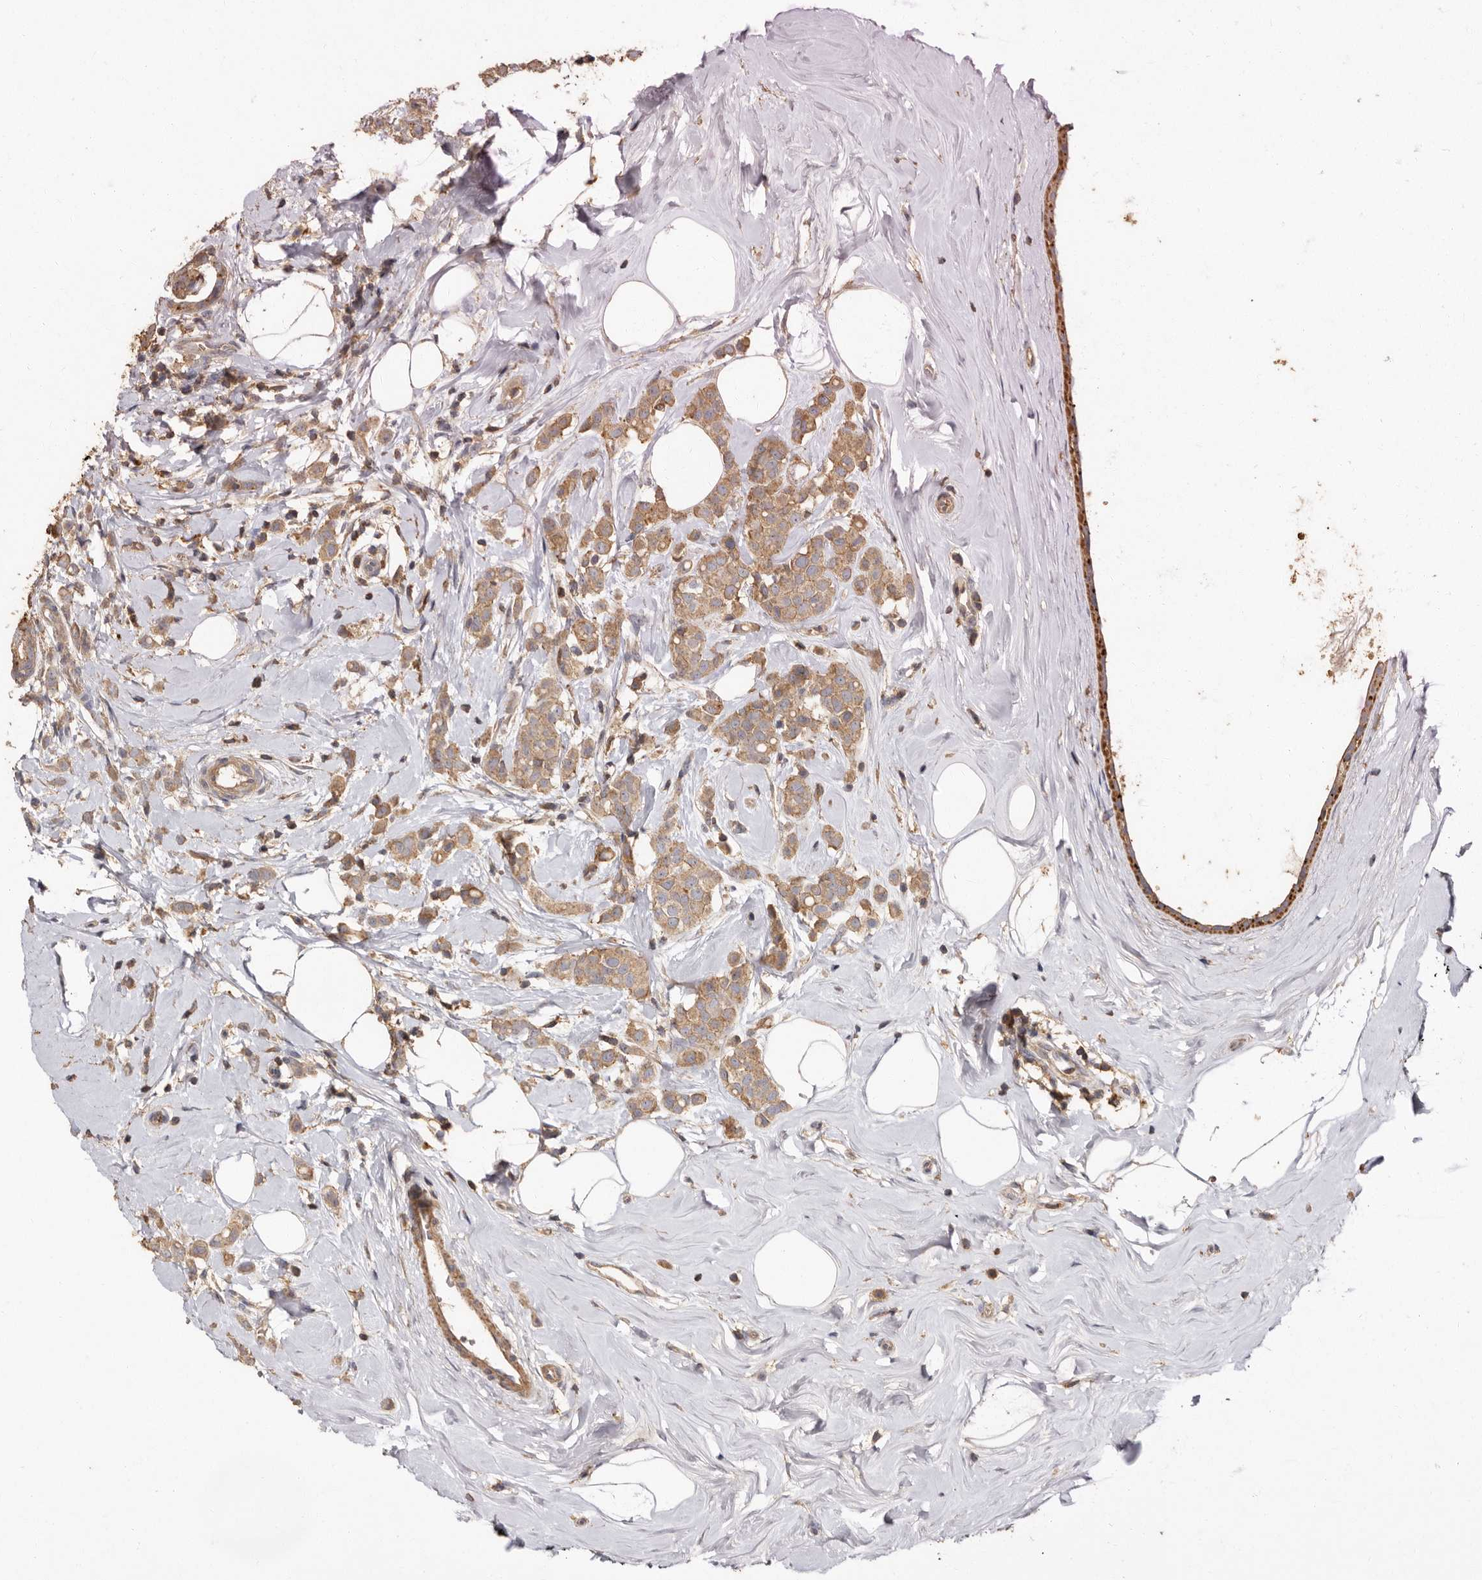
{"staining": {"intensity": "moderate", "quantity": ">75%", "location": "cytoplasmic/membranous"}, "tissue": "breast cancer", "cell_type": "Tumor cells", "image_type": "cancer", "snomed": [{"axis": "morphology", "description": "Lobular carcinoma"}, {"axis": "topography", "description": "Breast"}], "caption": "This histopathology image exhibits lobular carcinoma (breast) stained with immunohistochemistry (IHC) to label a protein in brown. The cytoplasmic/membranous of tumor cells show moderate positivity for the protein. Nuclei are counter-stained blue.", "gene": "RWDD1", "patient": {"sex": "female", "age": 47}}